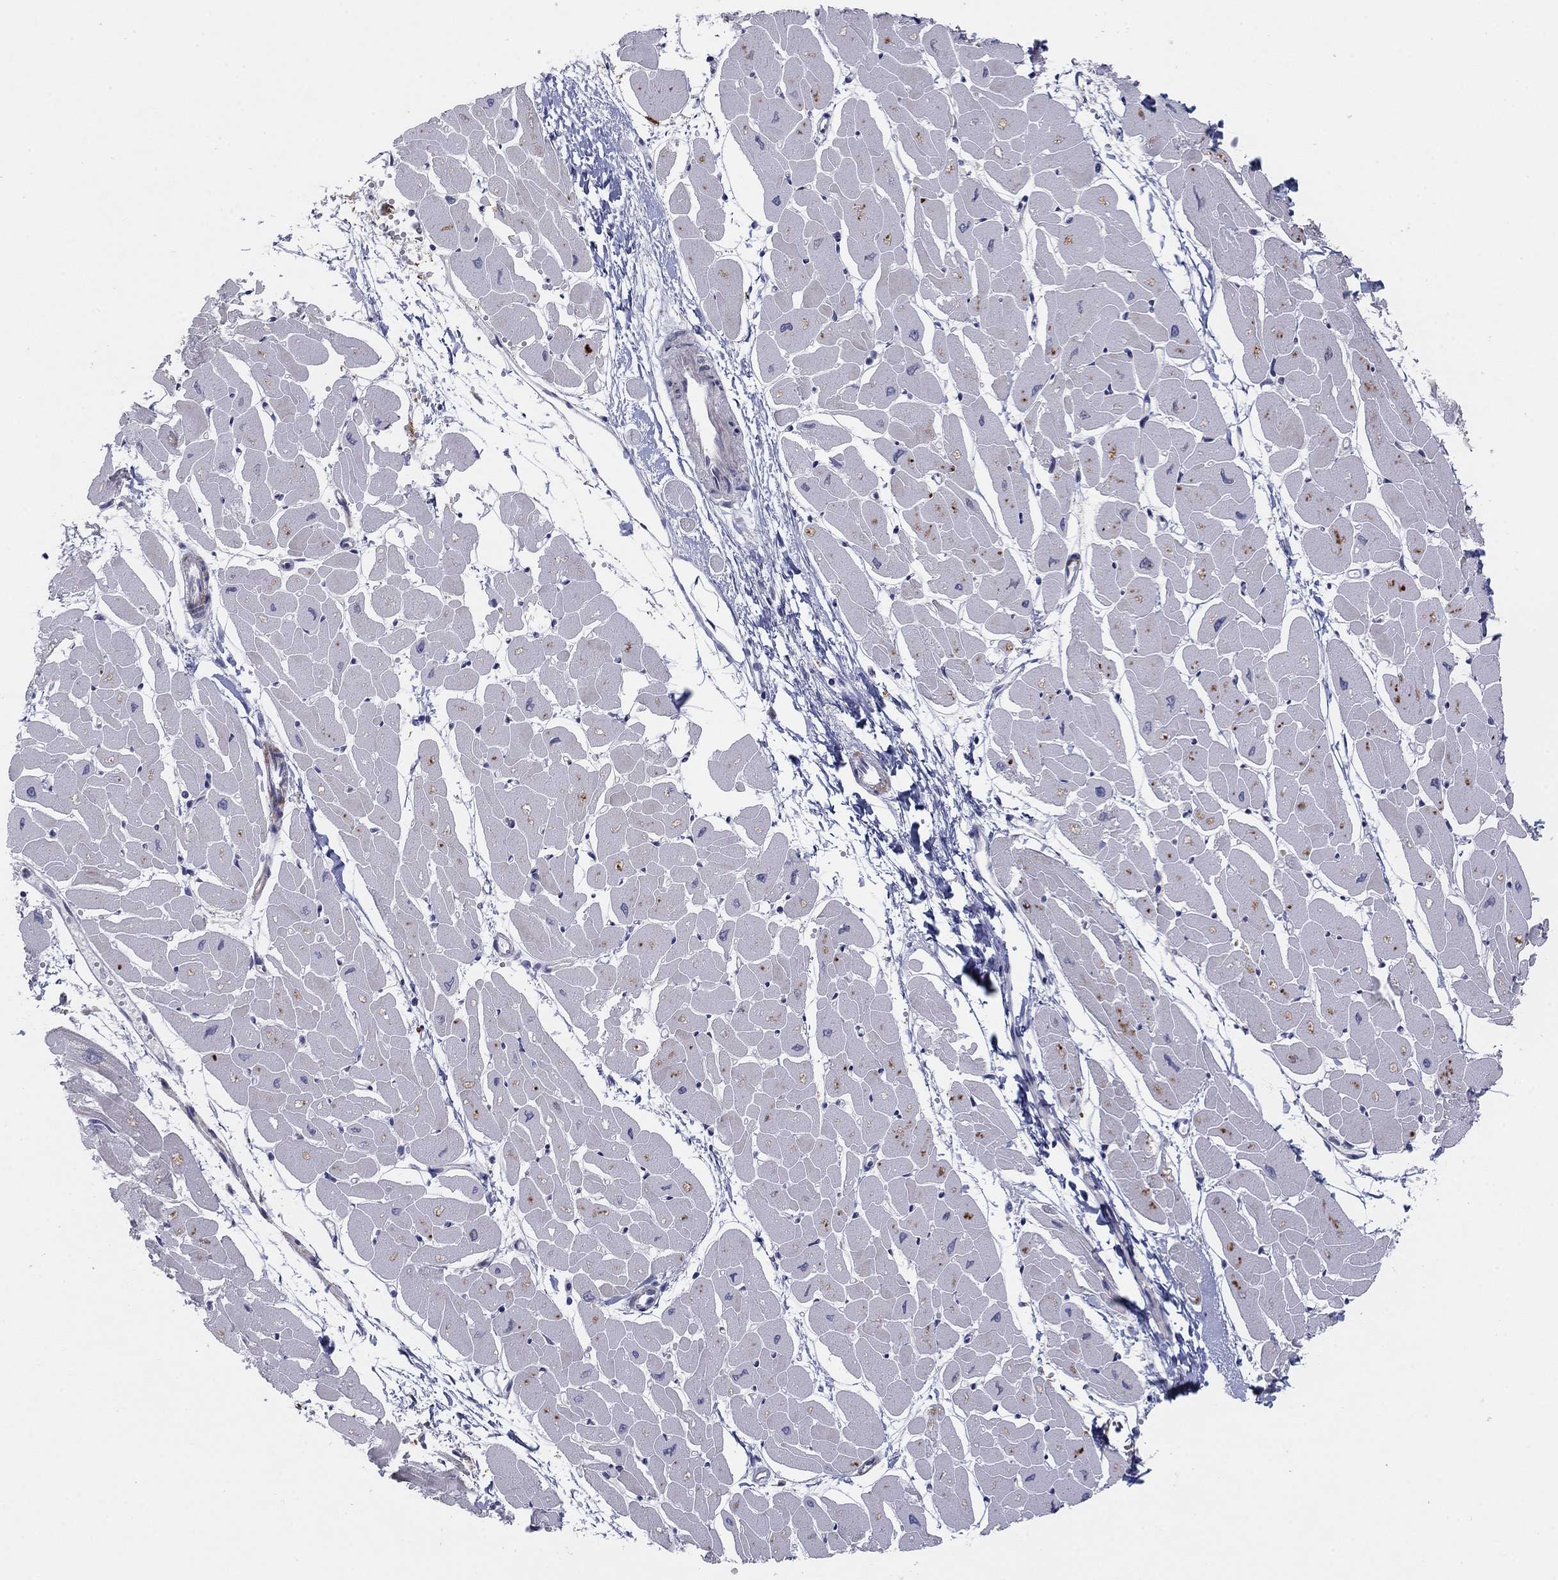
{"staining": {"intensity": "negative", "quantity": "none", "location": "none"}, "tissue": "heart muscle", "cell_type": "Cardiomyocytes", "image_type": "normal", "snomed": [{"axis": "morphology", "description": "Normal tissue, NOS"}, {"axis": "topography", "description": "Heart"}], "caption": "This is a micrograph of immunohistochemistry (IHC) staining of benign heart muscle, which shows no staining in cardiomyocytes.", "gene": "AMN1", "patient": {"sex": "male", "age": 57}}